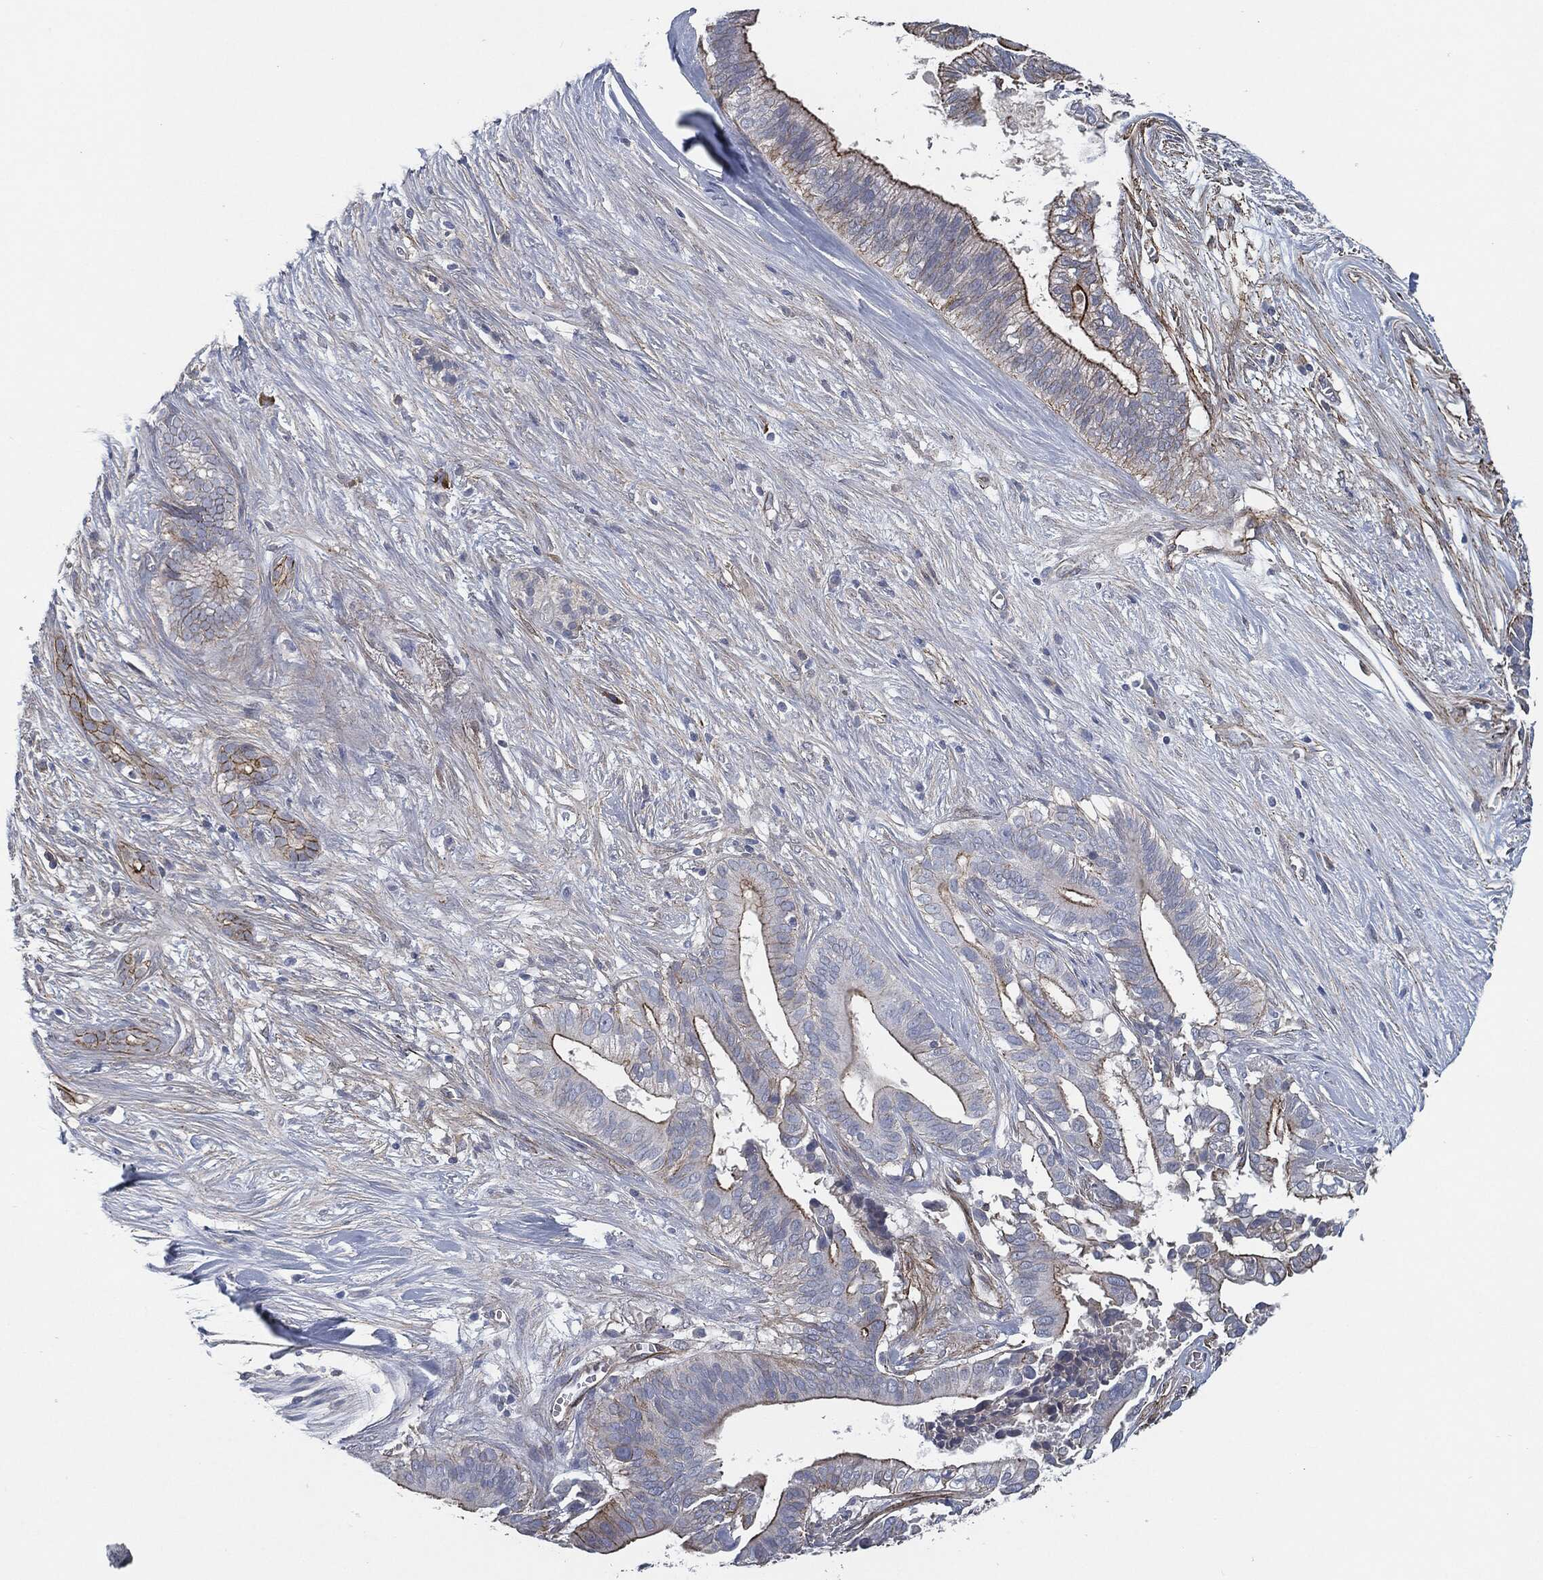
{"staining": {"intensity": "strong", "quantity": "<25%", "location": "cytoplasmic/membranous"}, "tissue": "pancreatic cancer", "cell_type": "Tumor cells", "image_type": "cancer", "snomed": [{"axis": "morphology", "description": "Adenocarcinoma, NOS"}, {"axis": "topography", "description": "Pancreas"}], "caption": "The image displays a brown stain indicating the presence of a protein in the cytoplasmic/membranous of tumor cells in adenocarcinoma (pancreatic).", "gene": "SVIL", "patient": {"sex": "male", "age": 61}}